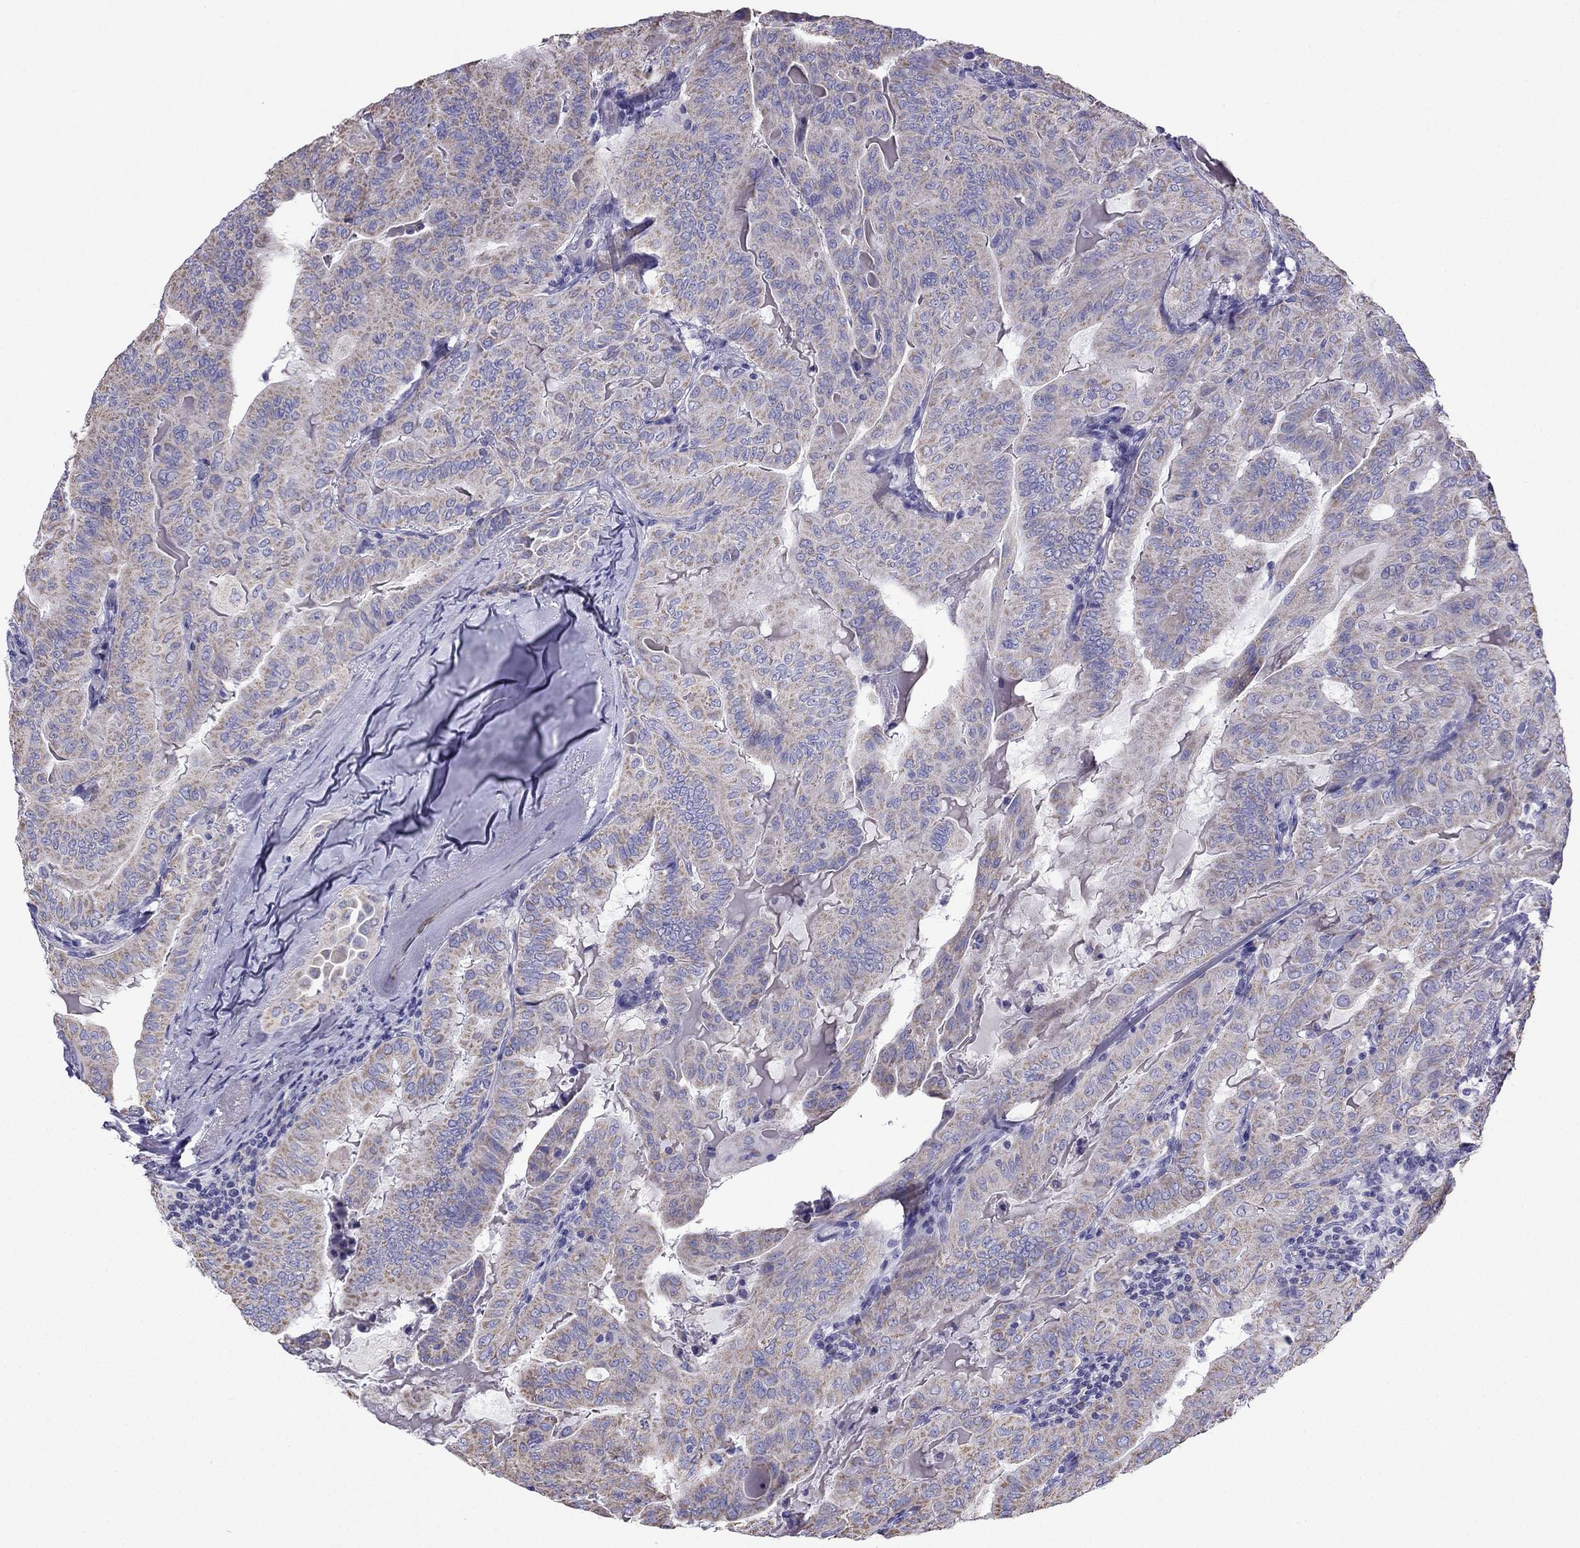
{"staining": {"intensity": "weak", "quantity": ">75%", "location": "cytoplasmic/membranous"}, "tissue": "thyroid cancer", "cell_type": "Tumor cells", "image_type": "cancer", "snomed": [{"axis": "morphology", "description": "Papillary adenocarcinoma, NOS"}, {"axis": "topography", "description": "Thyroid gland"}], "caption": "This micrograph shows thyroid cancer stained with immunohistochemistry (IHC) to label a protein in brown. The cytoplasmic/membranous of tumor cells show weak positivity for the protein. Nuclei are counter-stained blue.", "gene": "DSC1", "patient": {"sex": "female", "age": 68}}